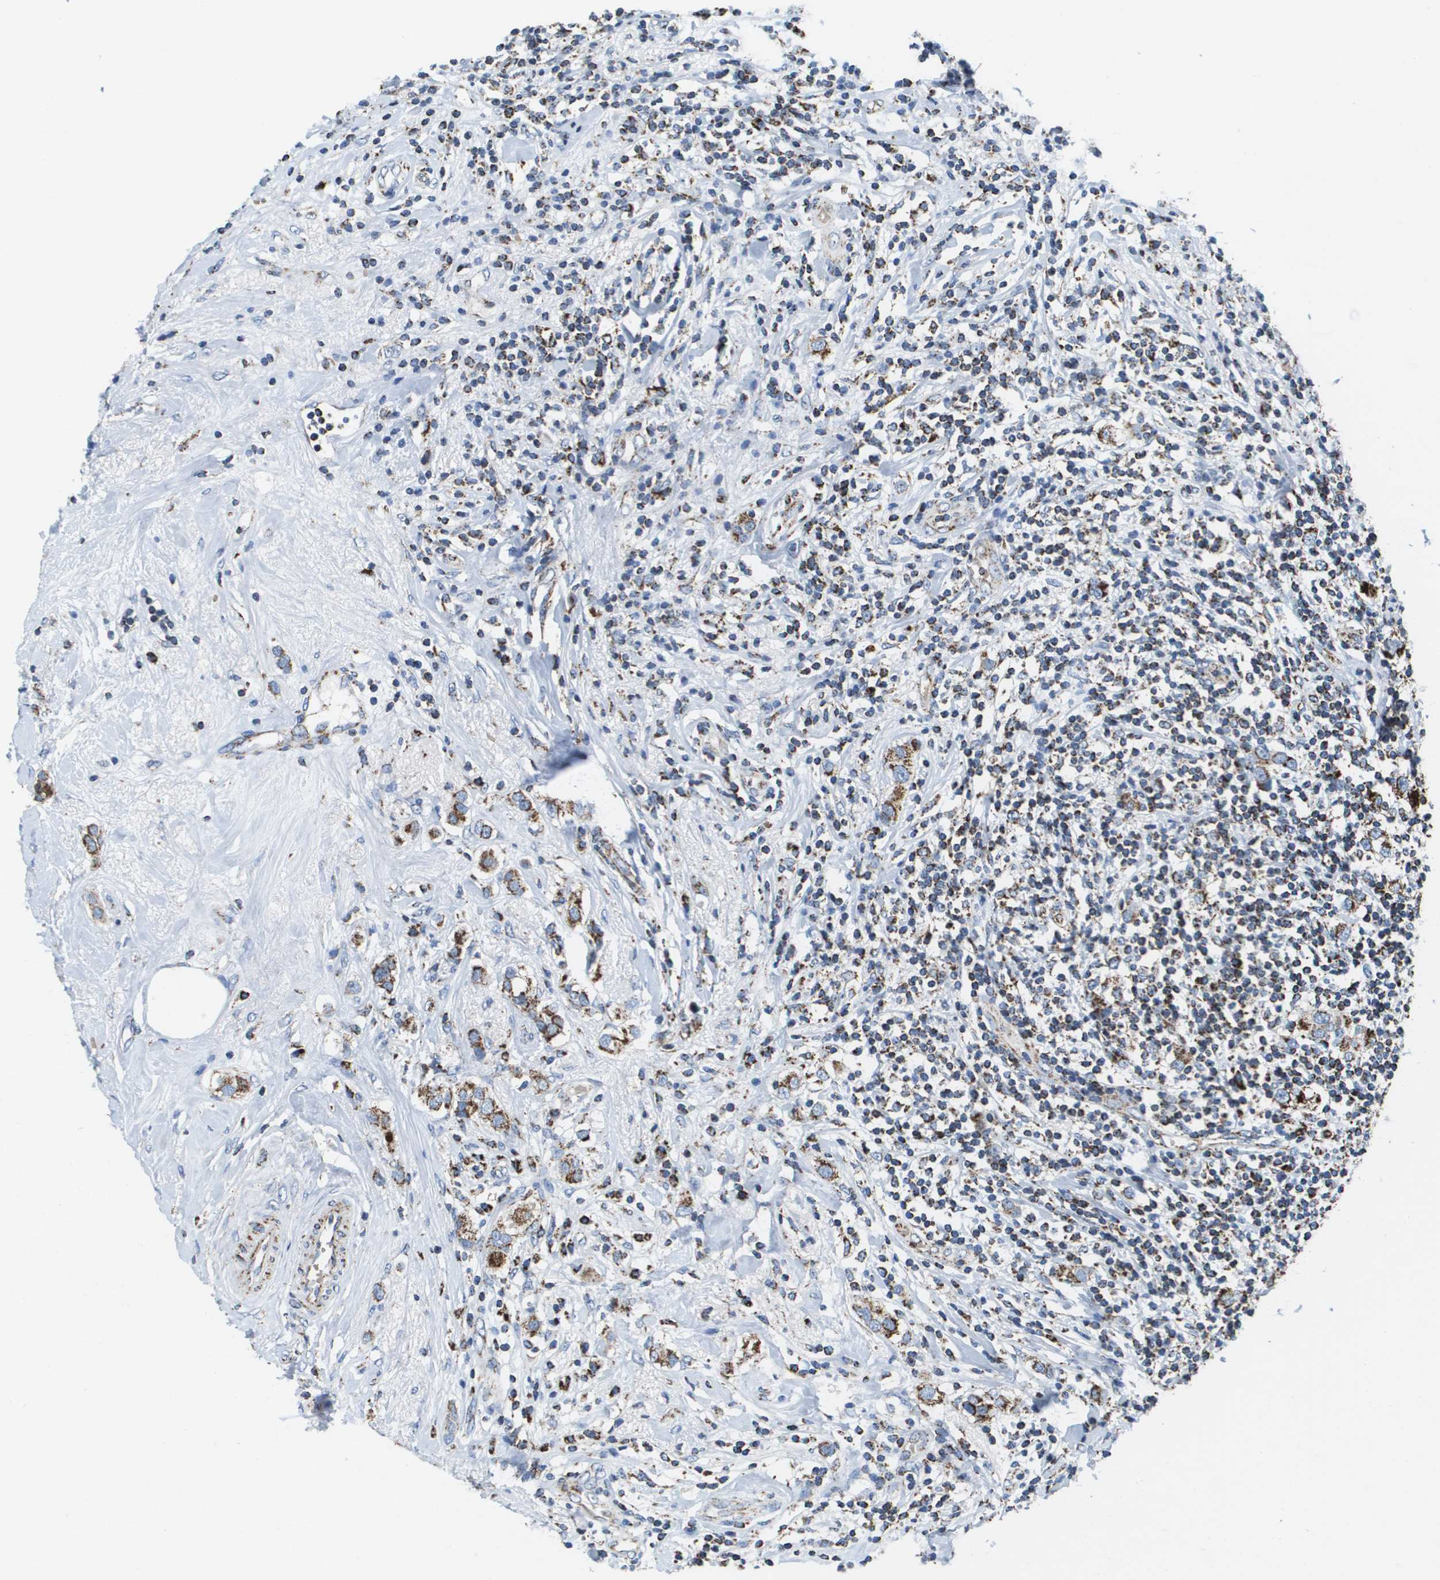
{"staining": {"intensity": "strong", "quantity": ">75%", "location": "cytoplasmic/membranous"}, "tissue": "breast cancer", "cell_type": "Tumor cells", "image_type": "cancer", "snomed": [{"axis": "morphology", "description": "Duct carcinoma"}, {"axis": "topography", "description": "Breast"}], "caption": "DAB (3,3'-diaminobenzidine) immunohistochemical staining of invasive ductal carcinoma (breast) exhibits strong cytoplasmic/membranous protein positivity in approximately >75% of tumor cells. (DAB (3,3'-diaminobenzidine) = brown stain, brightfield microscopy at high magnification).", "gene": "ATP5F1B", "patient": {"sex": "female", "age": 50}}